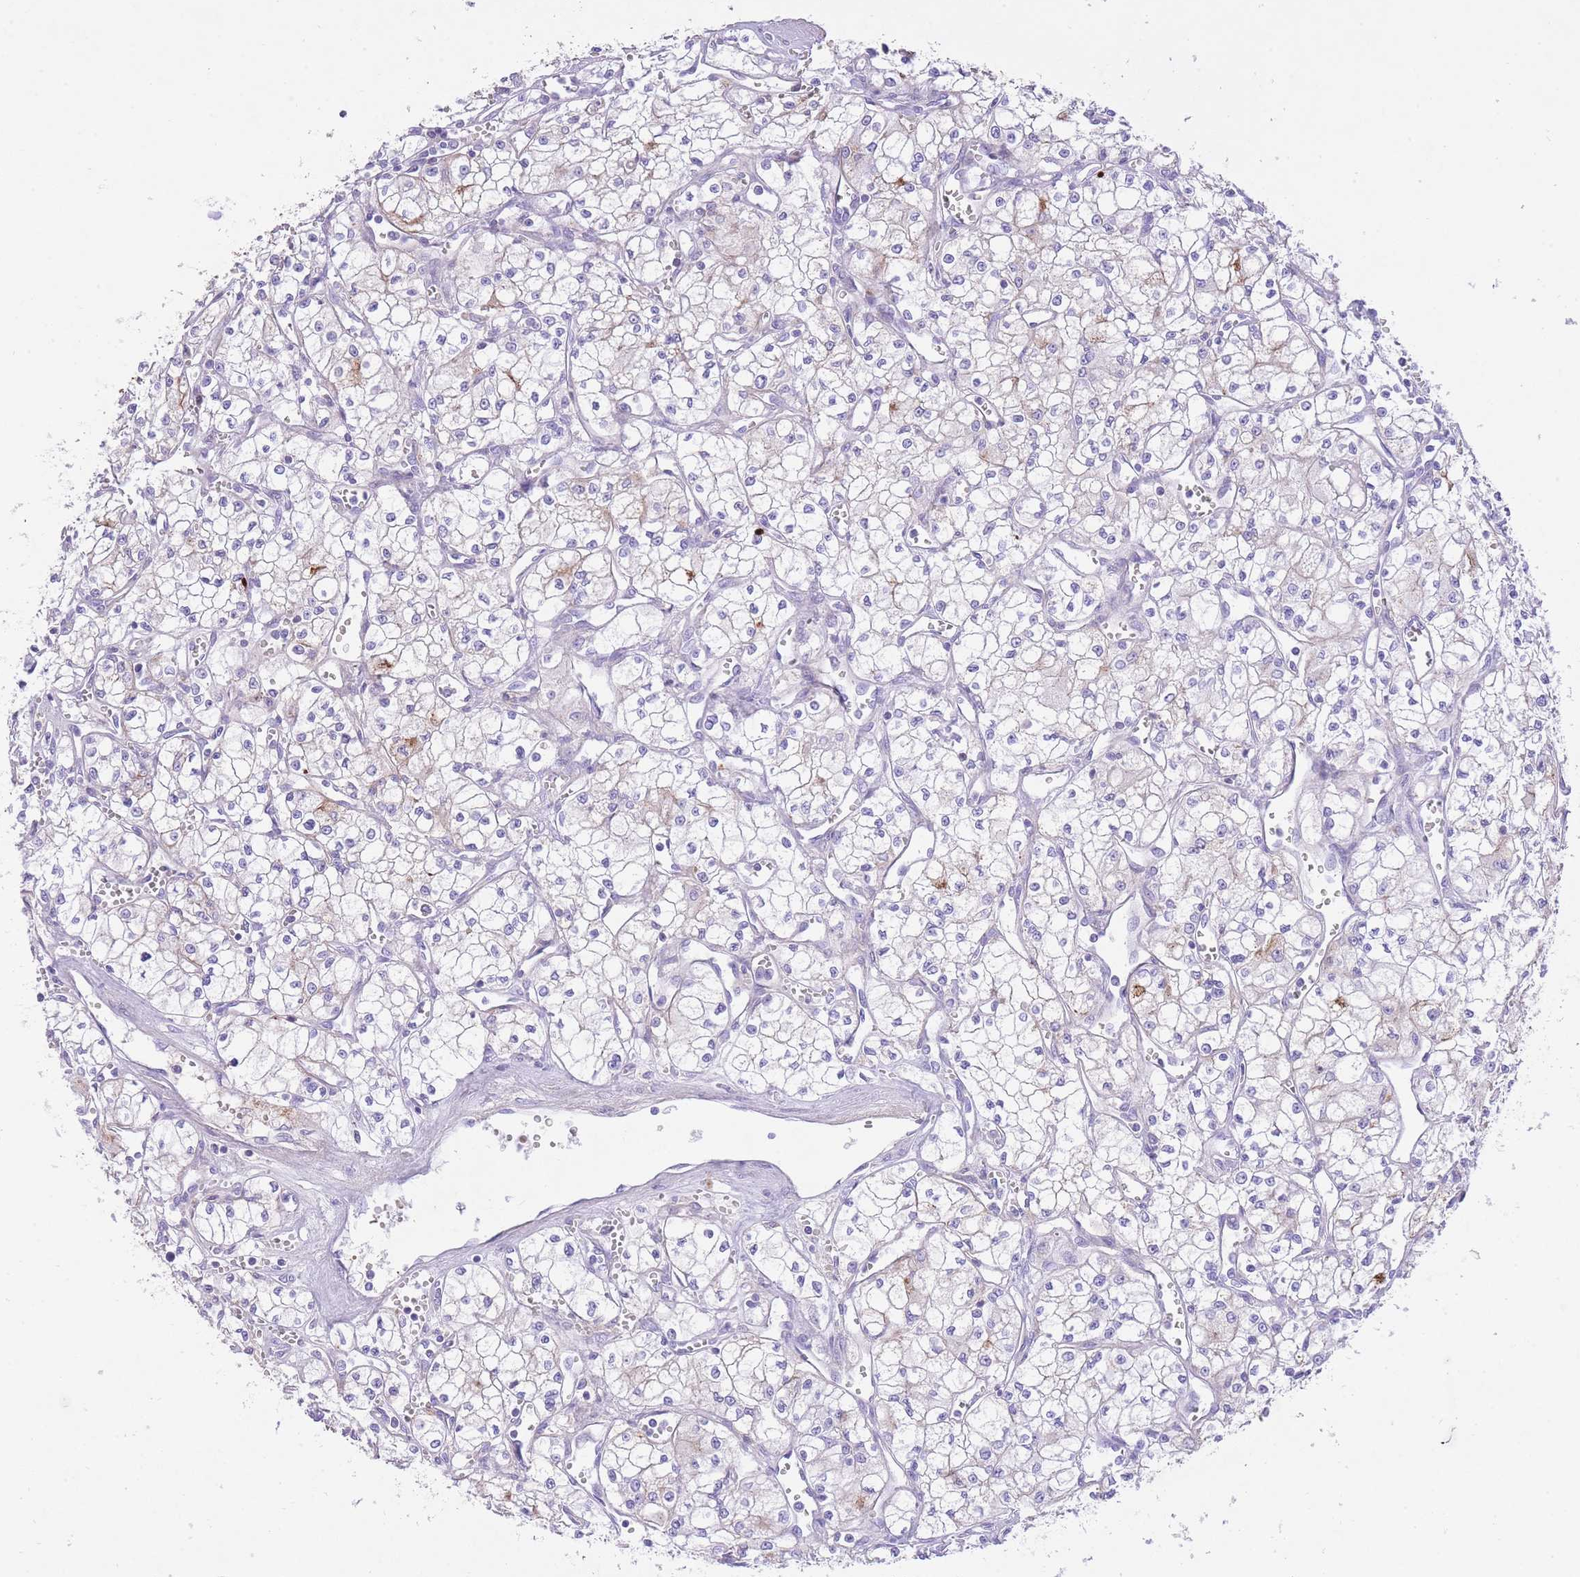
{"staining": {"intensity": "negative", "quantity": "none", "location": "none"}, "tissue": "renal cancer", "cell_type": "Tumor cells", "image_type": "cancer", "snomed": [{"axis": "morphology", "description": "Adenocarcinoma, NOS"}, {"axis": "topography", "description": "Kidney"}], "caption": "An image of renal cancer stained for a protein shows no brown staining in tumor cells. (Brightfield microscopy of DAB (3,3'-diaminobenzidine) immunohistochemistry (IHC) at high magnification).", "gene": "HRG", "patient": {"sex": "male", "age": 59}}